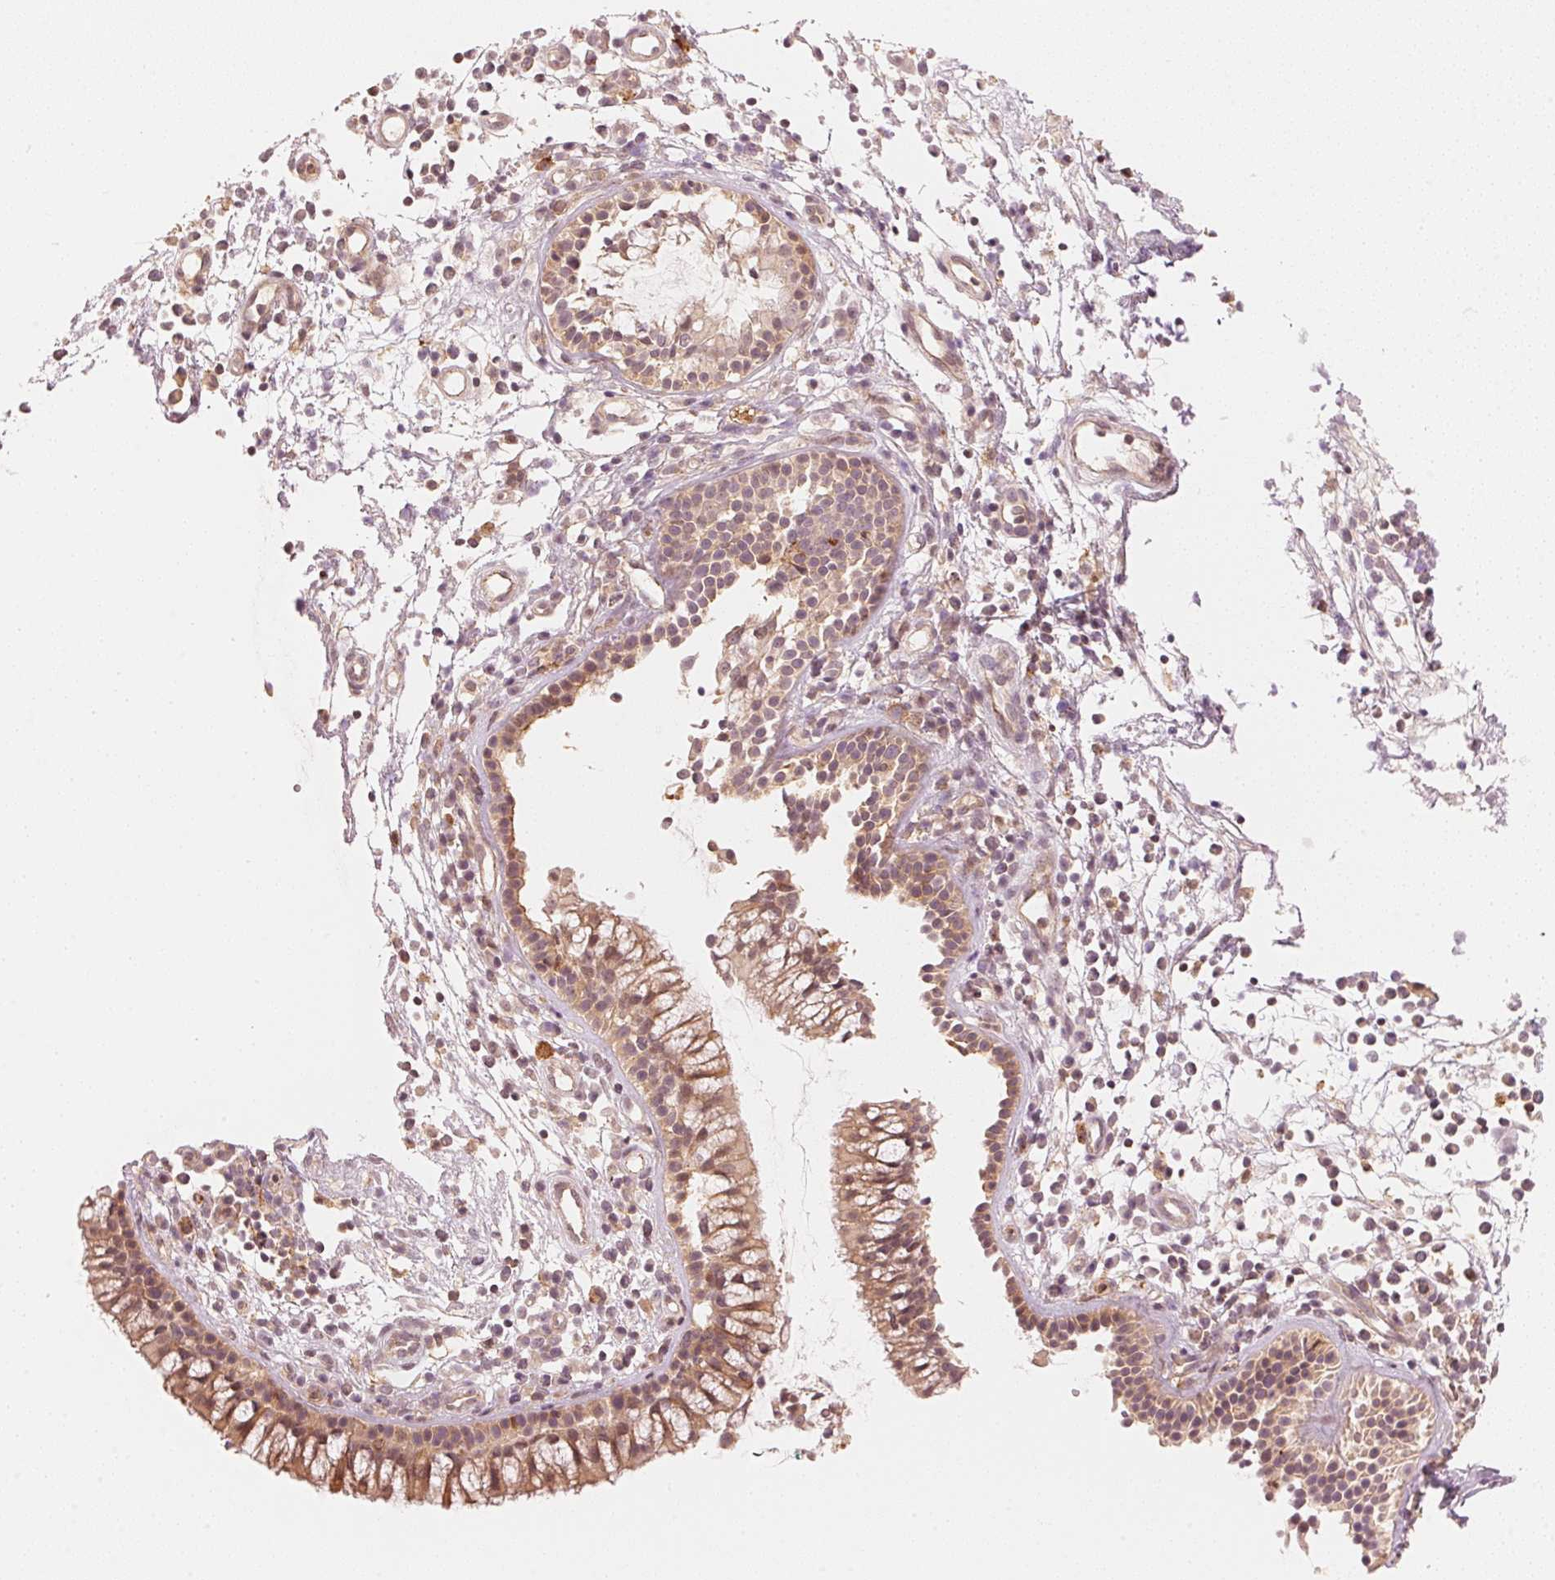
{"staining": {"intensity": "moderate", "quantity": ">75%", "location": "cytoplasmic/membranous"}, "tissue": "nasopharynx", "cell_type": "Respiratory epithelial cells", "image_type": "normal", "snomed": [{"axis": "morphology", "description": "Normal tissue, NOS"}, {"axis": "topography", "description": "Nasopharynx"}], "caption": "A medium amount of moderate cytoplasmic/membranous staining is identified in approximately >75% of respiratory epithelial cells in benign nasopharynx.", "gene": "PRKN", "patient": {"sex": "male", "age": 77}}